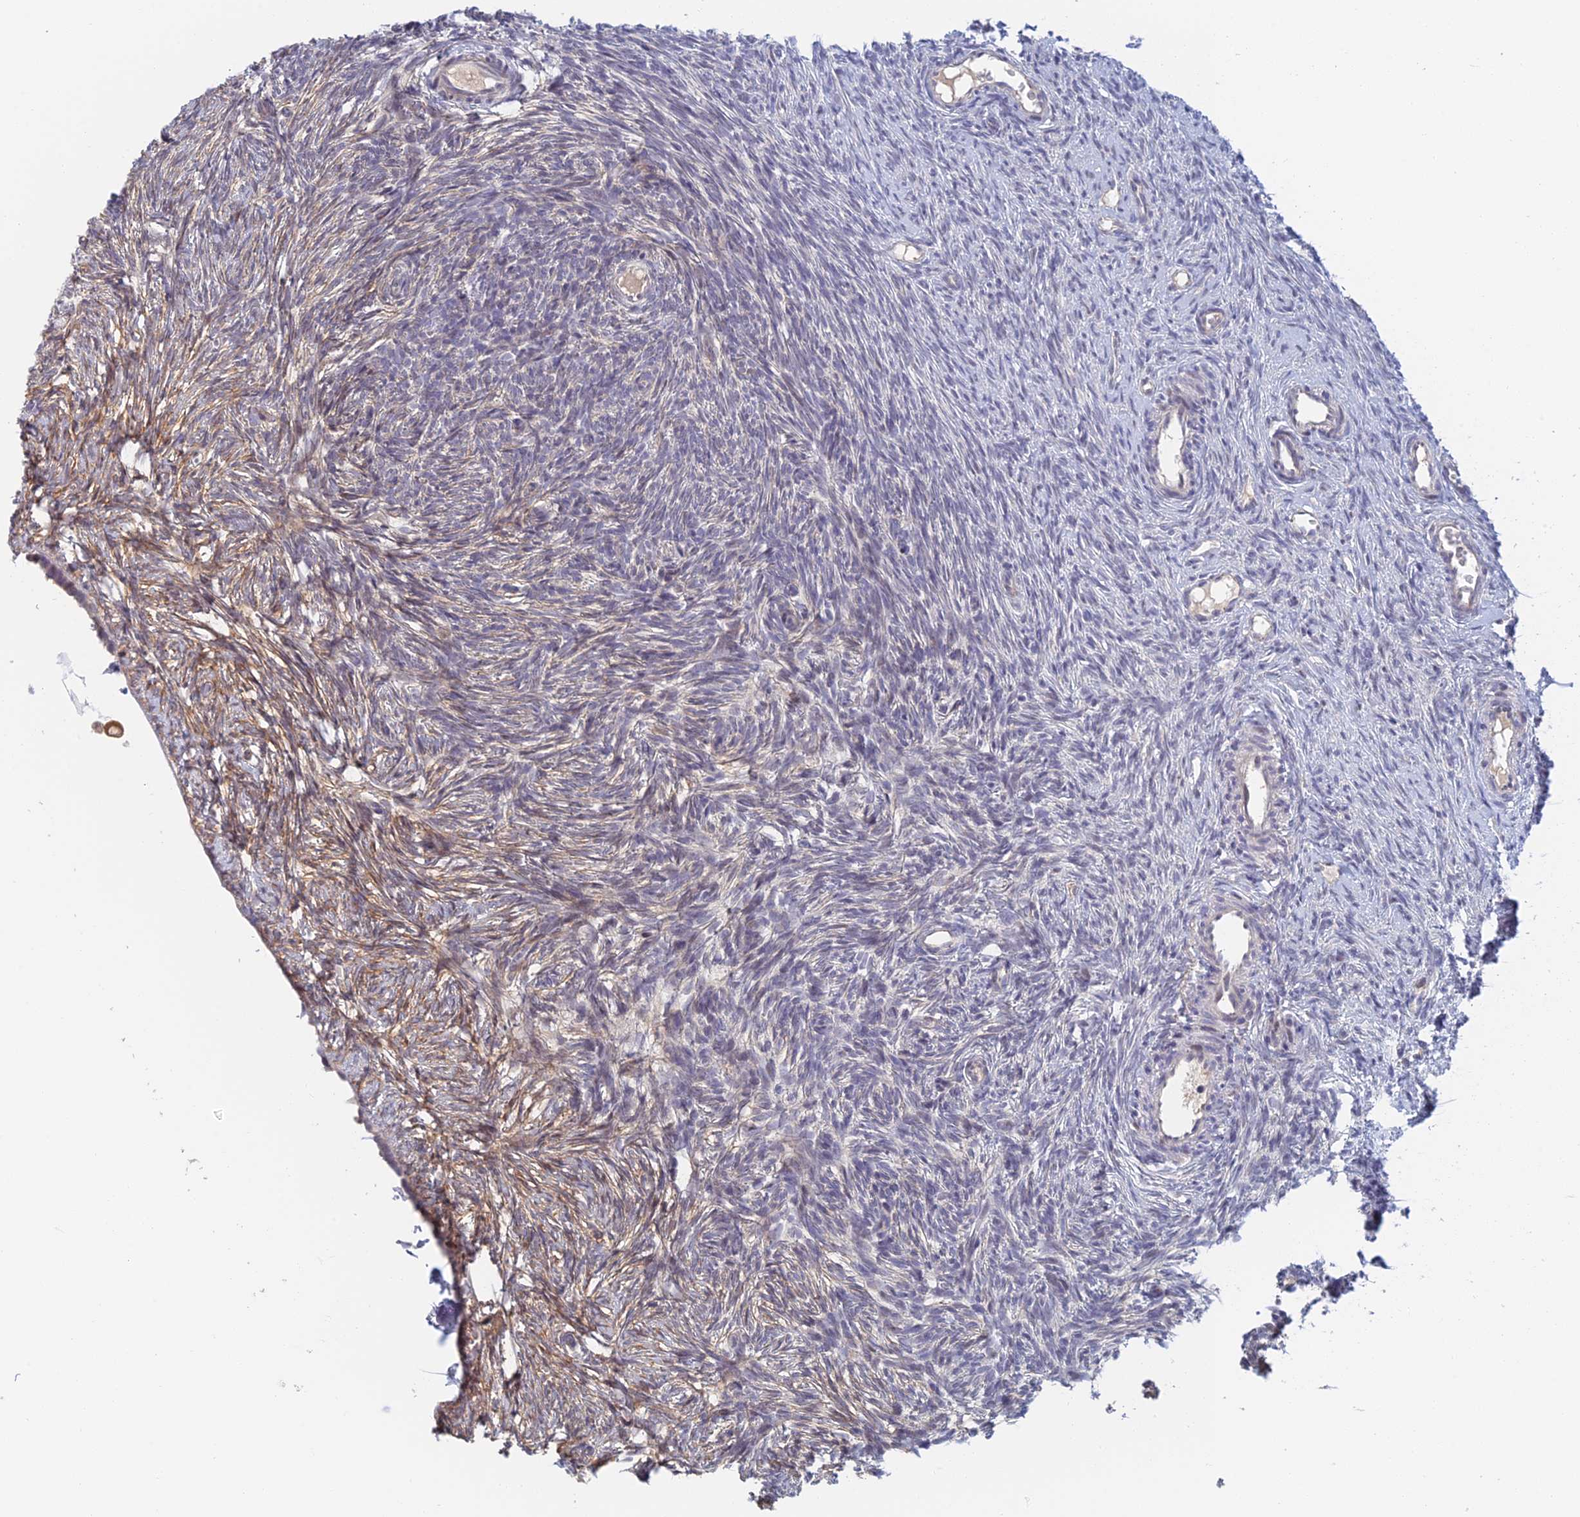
{"staining": {"intensity": "negative", "quantity": "none", "location": "none"}, "tissue": "ovary", "cell_type": "Follicle cells", "image_type": "normal", "snomed": [{"axis": "morphology", "description": "Normal tissue, NOS"}, {"axis": "topography", "description": "Ovary"}], "caption": "This is an immunohistochemistry histopathology image of unremarkable ovary. There is no expression in follicle cells.", "gene": "ZUP1", "patient": {"sex": "female", "age": 51}}